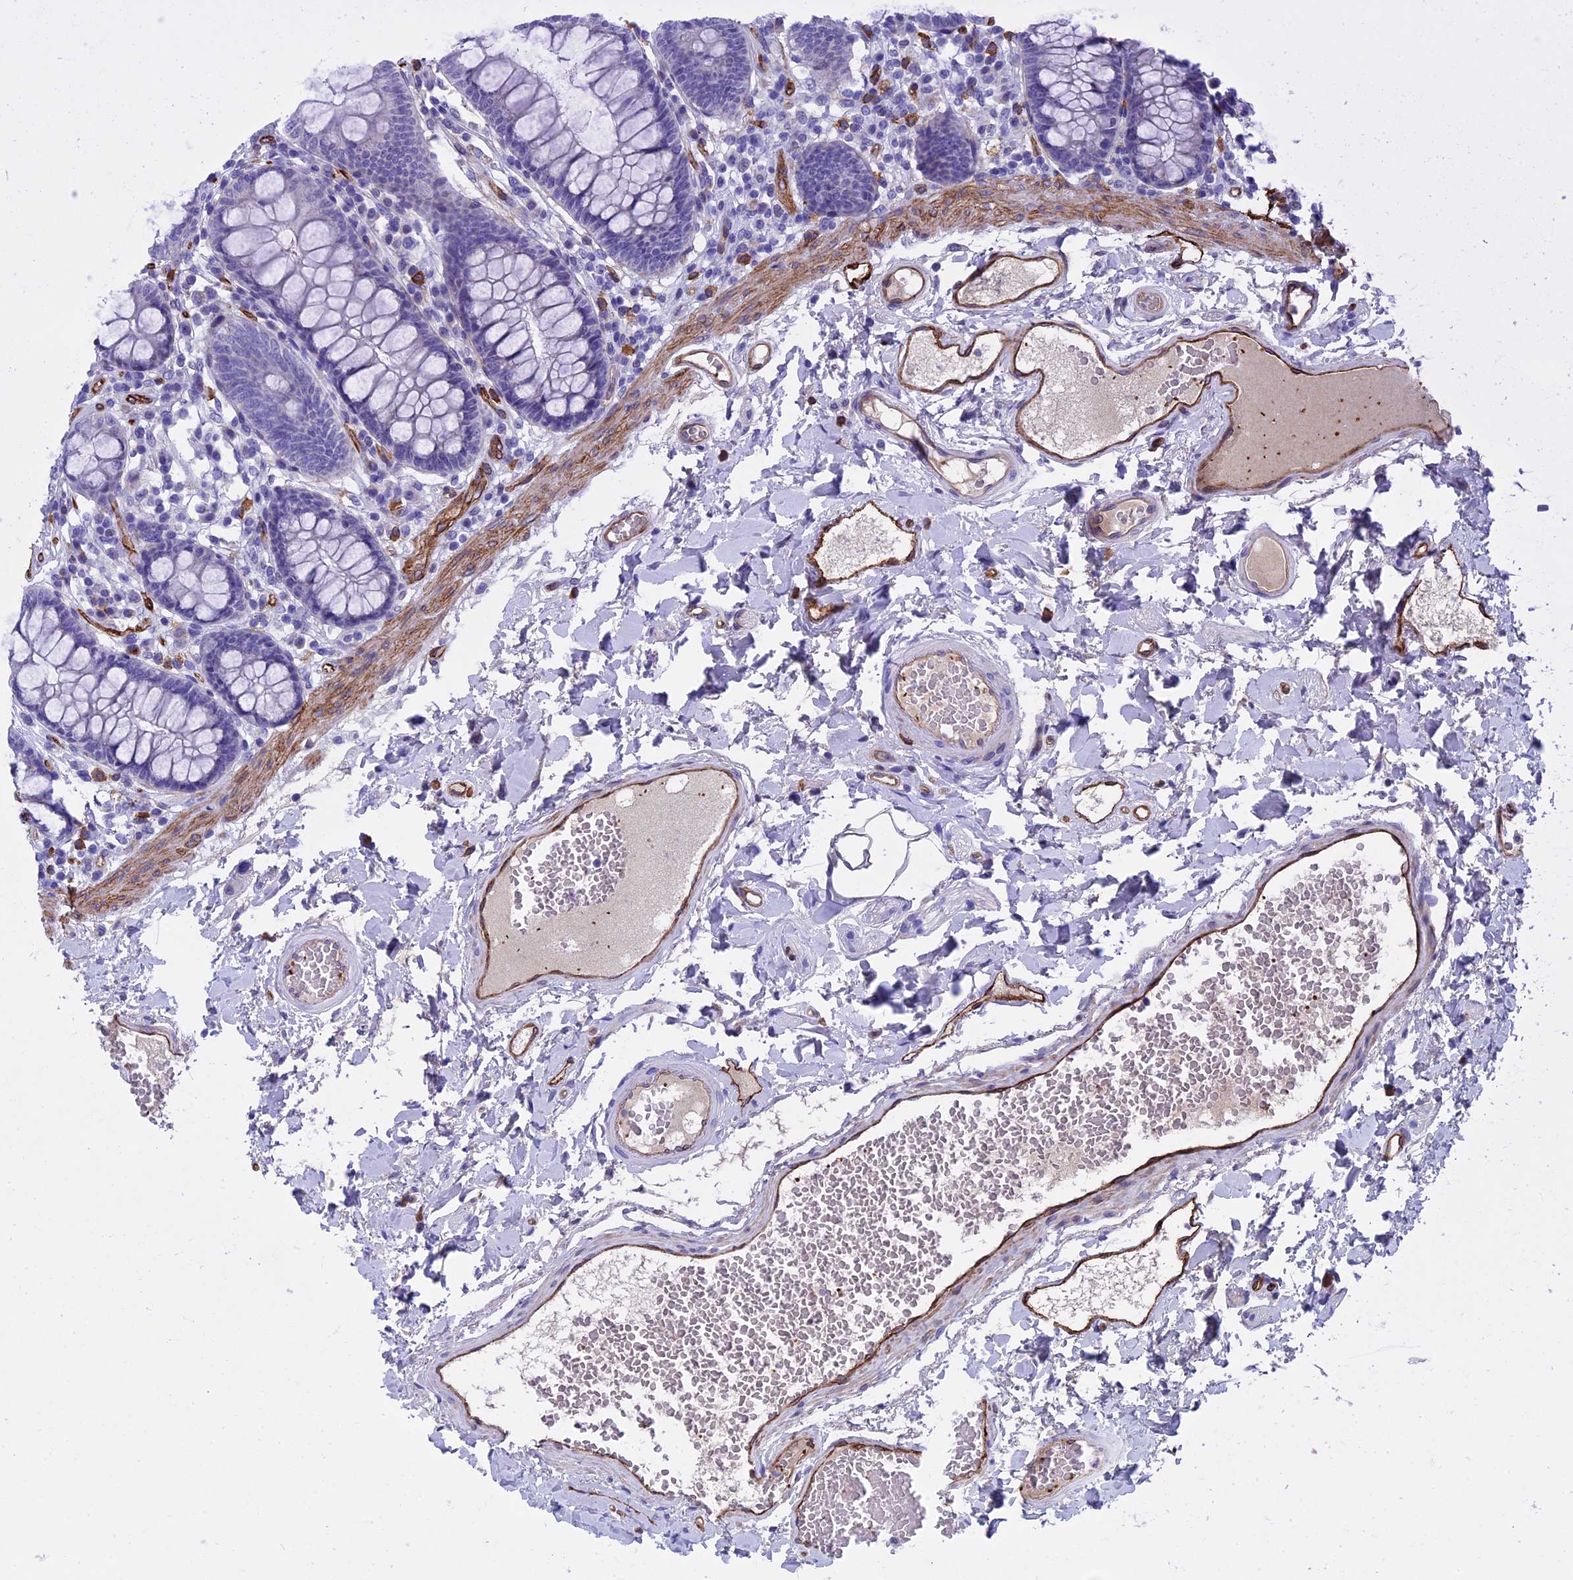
{"staining": {"intensity": "strong", "quantity": ">75%", "location": "cytoplasmic/membranous"}, "tissue": "colon", "cell_type": "Endothelial cells", "image_type": "normal", "snomed": [{"axis": "morphology", "description": "Normal tissue, NOS"}, {"axis": "topography", "description": "Colon"}], "caption": "The photomicrograph reveals immunohistochemical staining of benign colon. There is strong cytoplasmic/membranous staining is seen in about >75% of endothelial cells.", "gene": "INSYN1", "patient": {"sex": "male", "age": 84}}